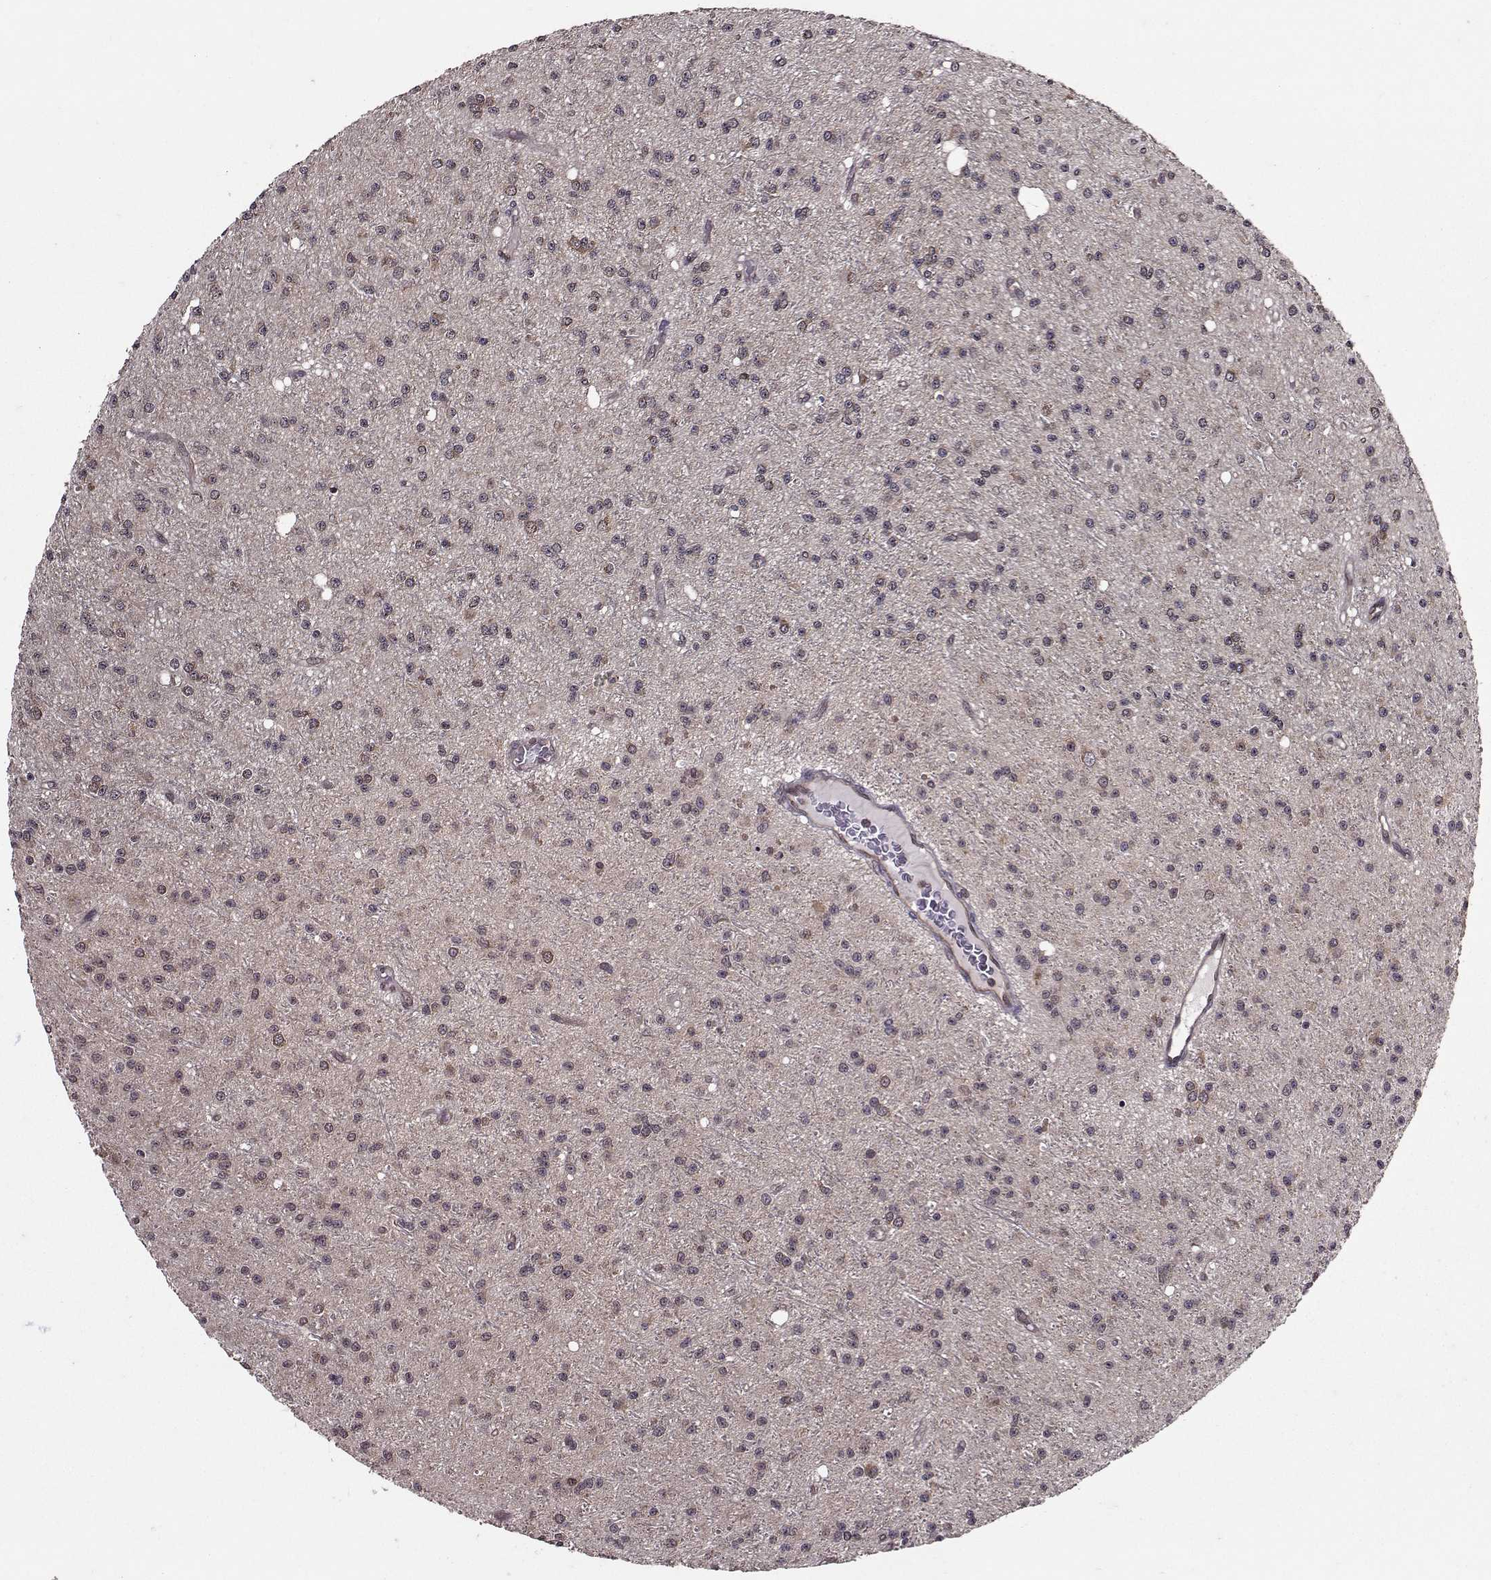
{"staining": {"intensity": "negative", "quantity": "none", "location": "none"}, "tissue": "glioma", "cell_type": "Tumor cells", "image_type": "cancer", "snomed": [{"axis": "morphology", "description": "Glioma, malignant, Low grade"}, {"axis": "topography", "description": "Brain"}], "caption": "An image of human glioma is negative for staining in tumor cells.", "gene": "PPP2R2A", "patient": {"sex": "male", "age": 27}}